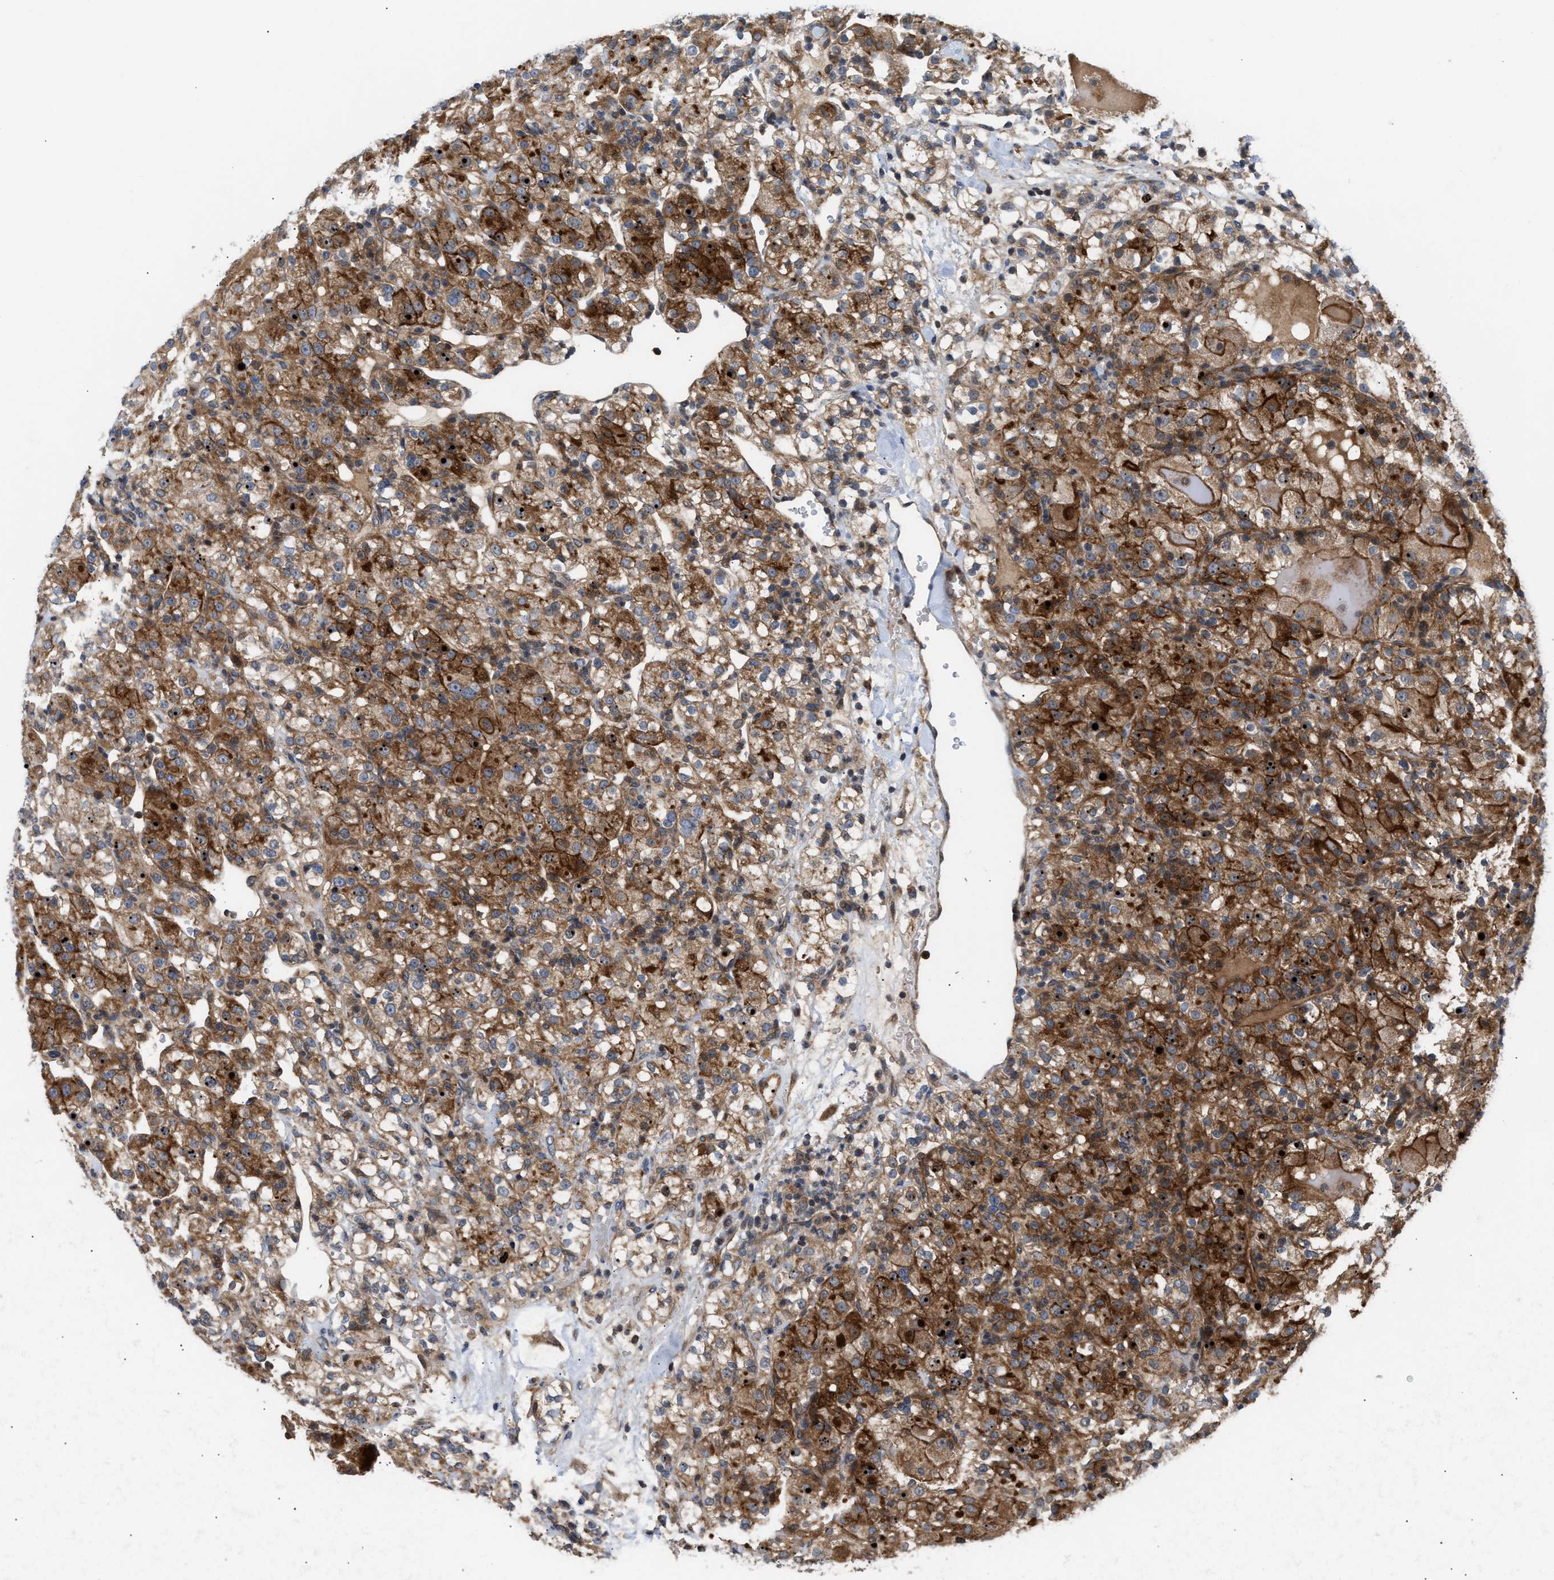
{"staining": {"intensity": "strong", "quantity": ">75%", "location": "cytoplasmic/membranous"}, "tissue": "renal cancer", "cell_type": "Tumor cells", "image_type": "cancer", "snomed": [{"axis": "morphology", "description": "Normal tissue, NOS"}, {"axis": "morphology", "description": "Adenocarcinoma, NOS"}, {"axis": "topography", "description": "Kidney"}], "caption": "A brown stain highlights strong cytoplasmic/membranous positivity of a protein in human renal cancer (adenocarcinoma) tumor cells.", "gene": "STAU1", "patient": {"sex": "male", "age": 61}}